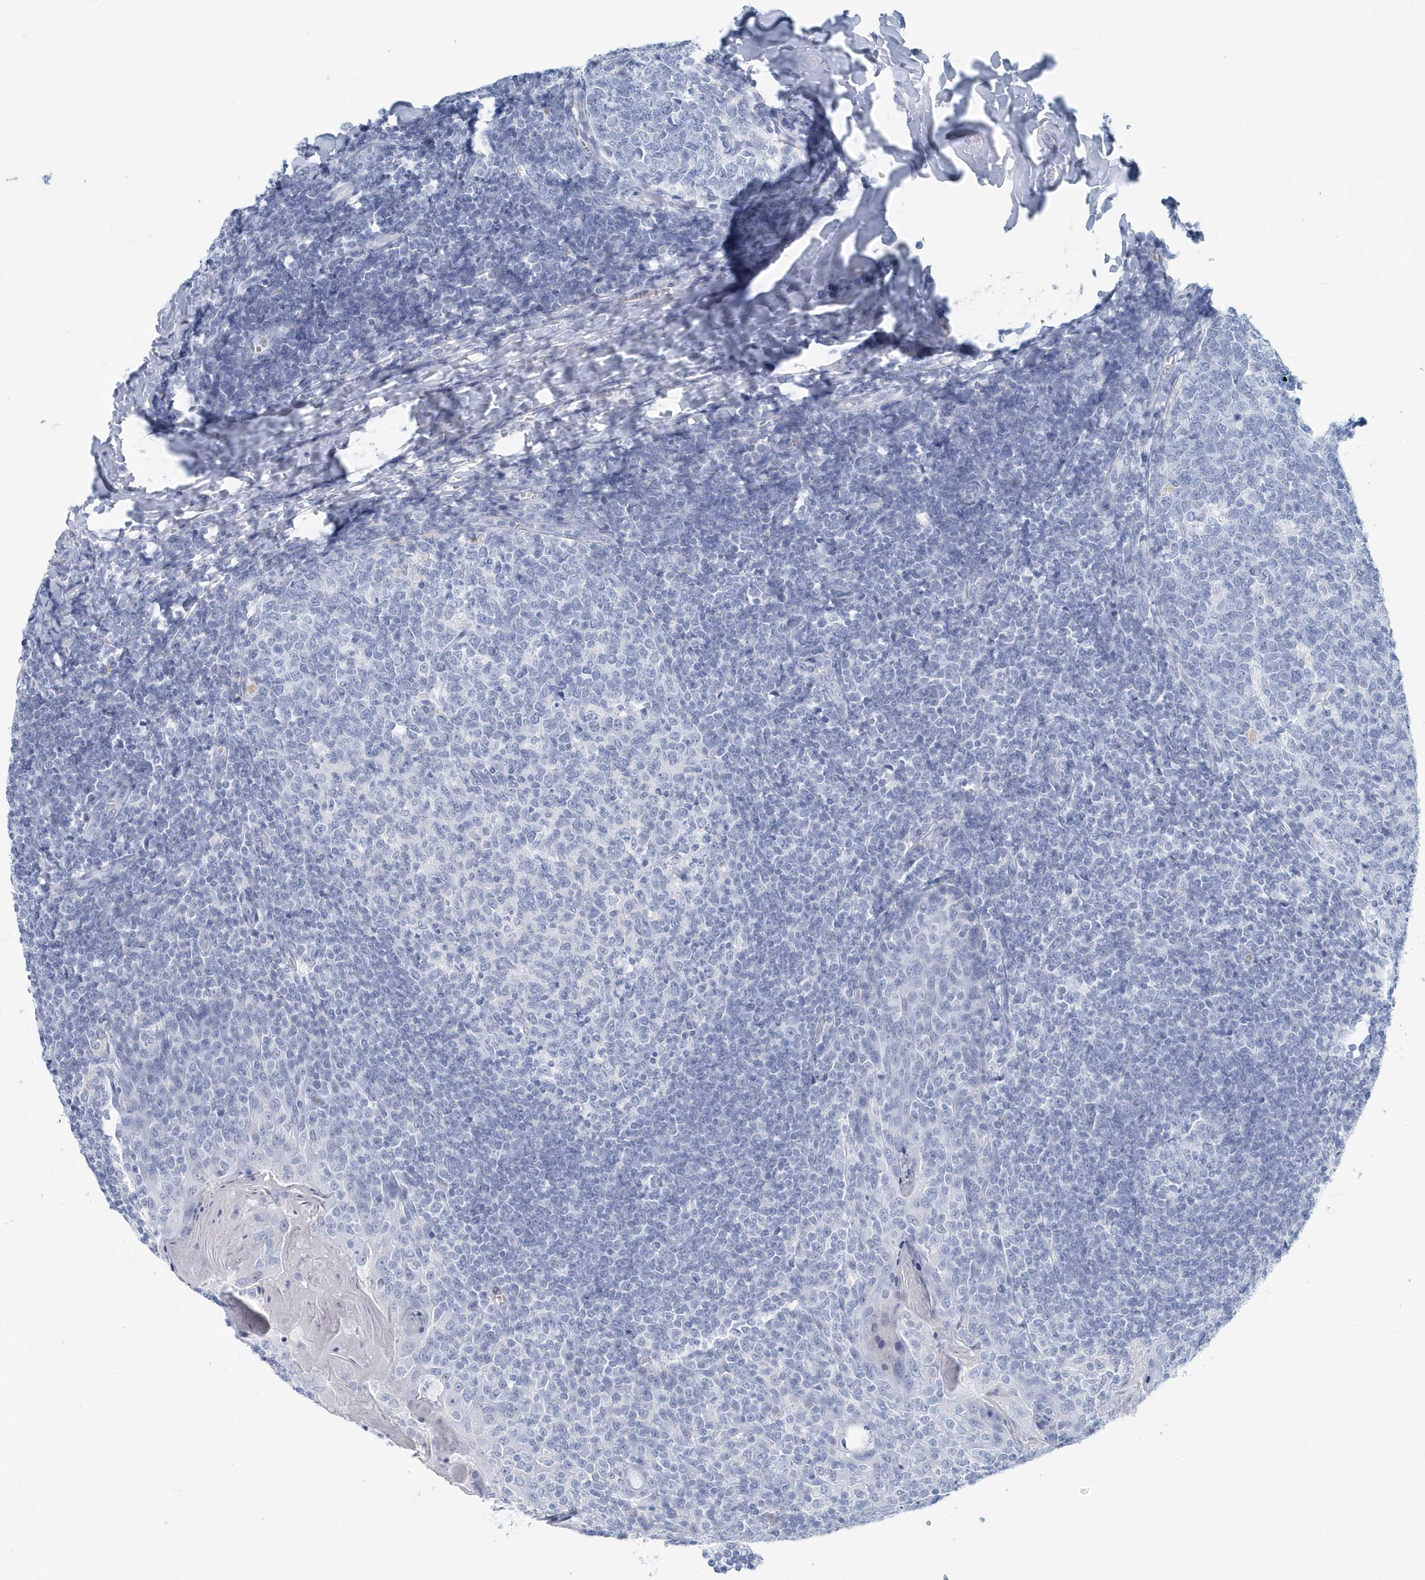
{"staining": {"intensity": "negative", "quantity": "none", "location": "none"}, "tissue": "tonsil", "cell_type": "Germinal center cells", "image_type": "normal", "snomed": [{"axis": "morphology", "description": "Normal tissue, NOS"}, {"axis": "topography", "description": "Tonsil"}], "caption": "High power microscopy photomicrograph of an immunohistochemistry micrograph of unremarkable tonsil, revealing no significant staining in germinal center cells. (DAB (3,3'-diaminobenzidine) IHC visualized using brightfield microscopy, high magnification).", "gene": "PTPRO", "patient": {"sex": "female", "age": 19}}